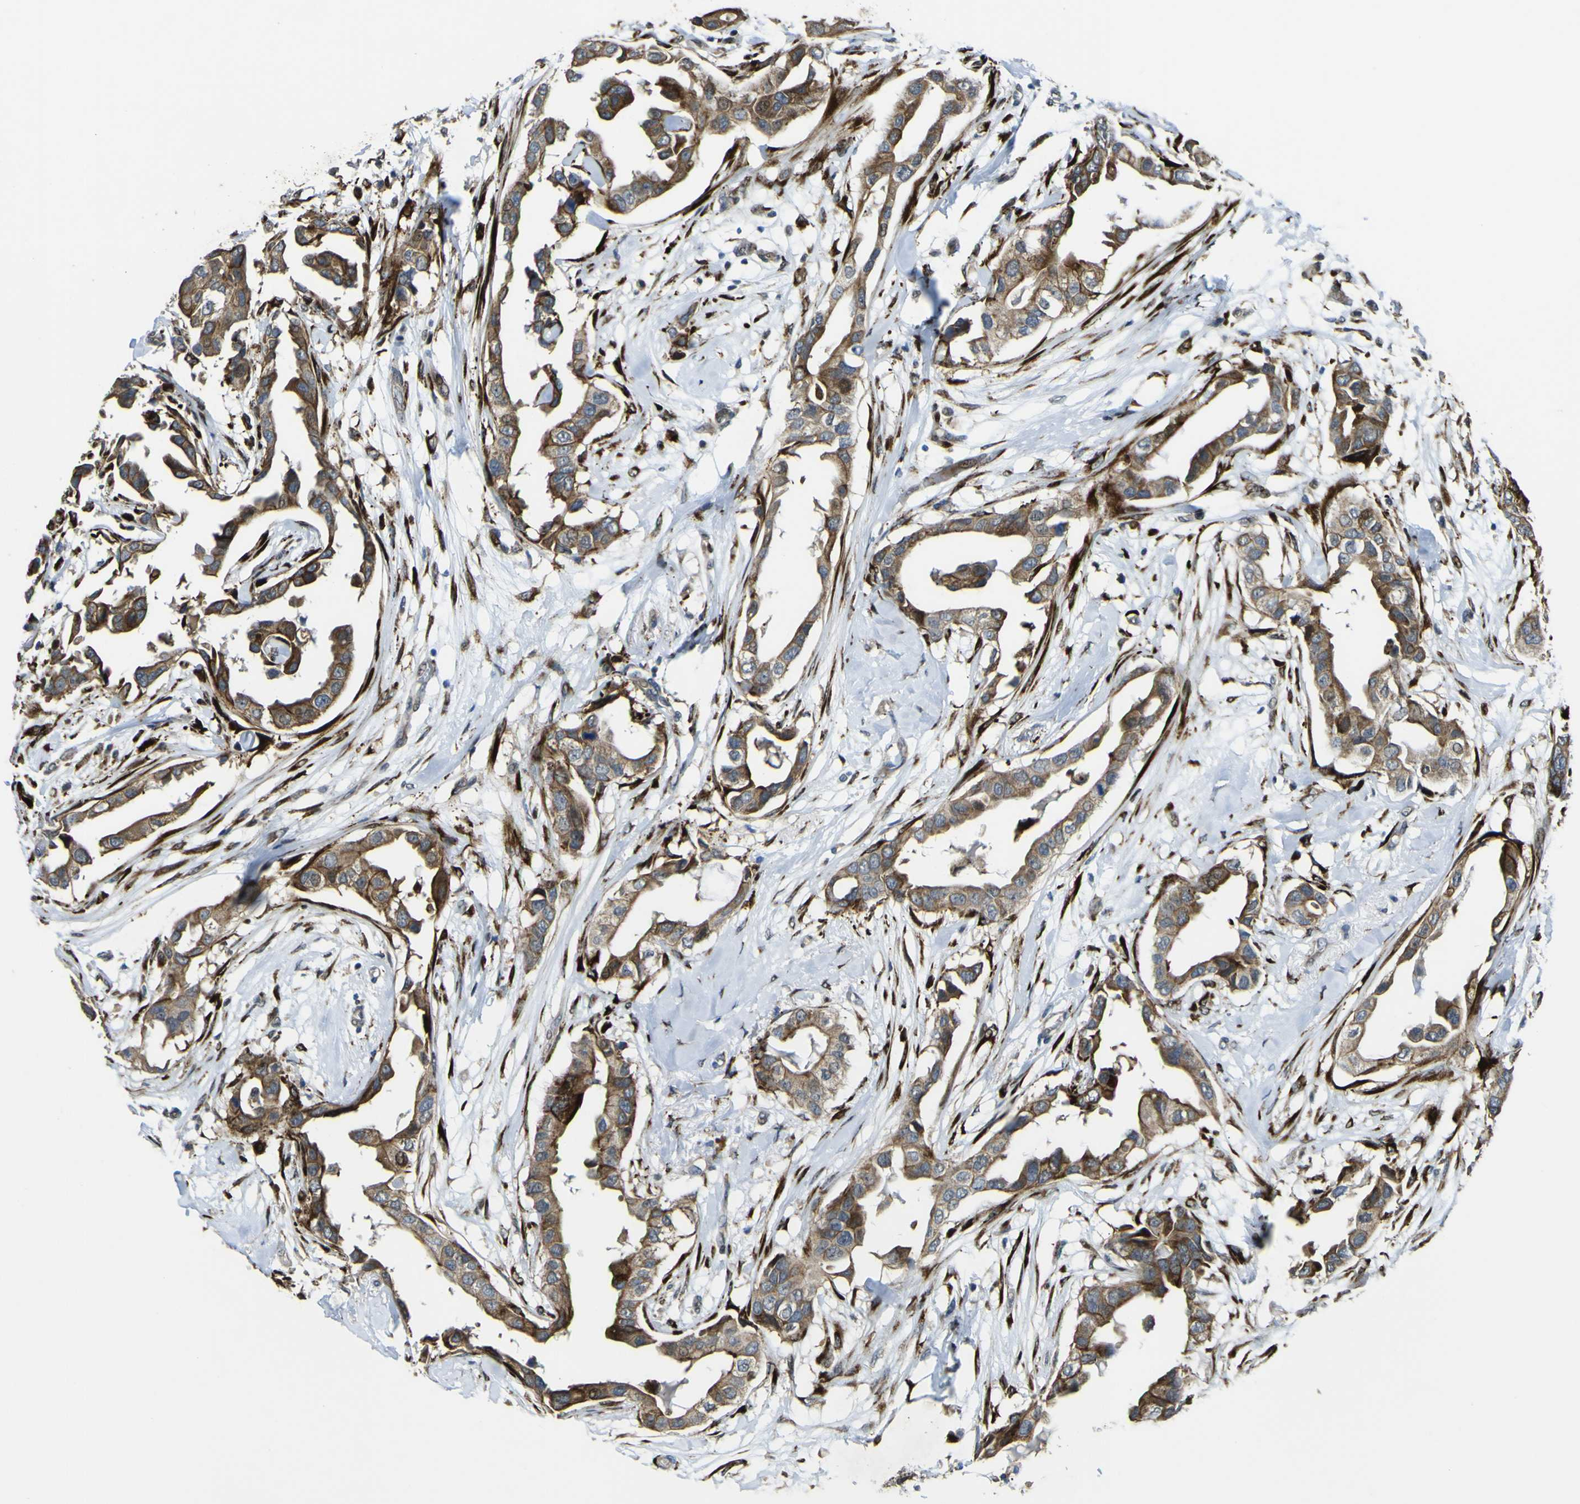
{"staining": {"intensity": "strong", "quantity": ">75%", "location": "cytoplasmic/membranous"}, "tissue": "breast cancer", "cell_type": "Tumor cells", "image_type": "cancer", "snomed": [{"axis": "morphology", "description": "Duct carcinoma"}, {"axis": "topography", "description": "Breast"}], "caption": "Immunohistochemical staining of breast invasive ductal carcinoma demonstrates strong cytoplasmic/membranous protein expression in approximately >75% of tumor cells.", "gene": "LBHD1", "patient": {"sex": "female", "age": 40}}